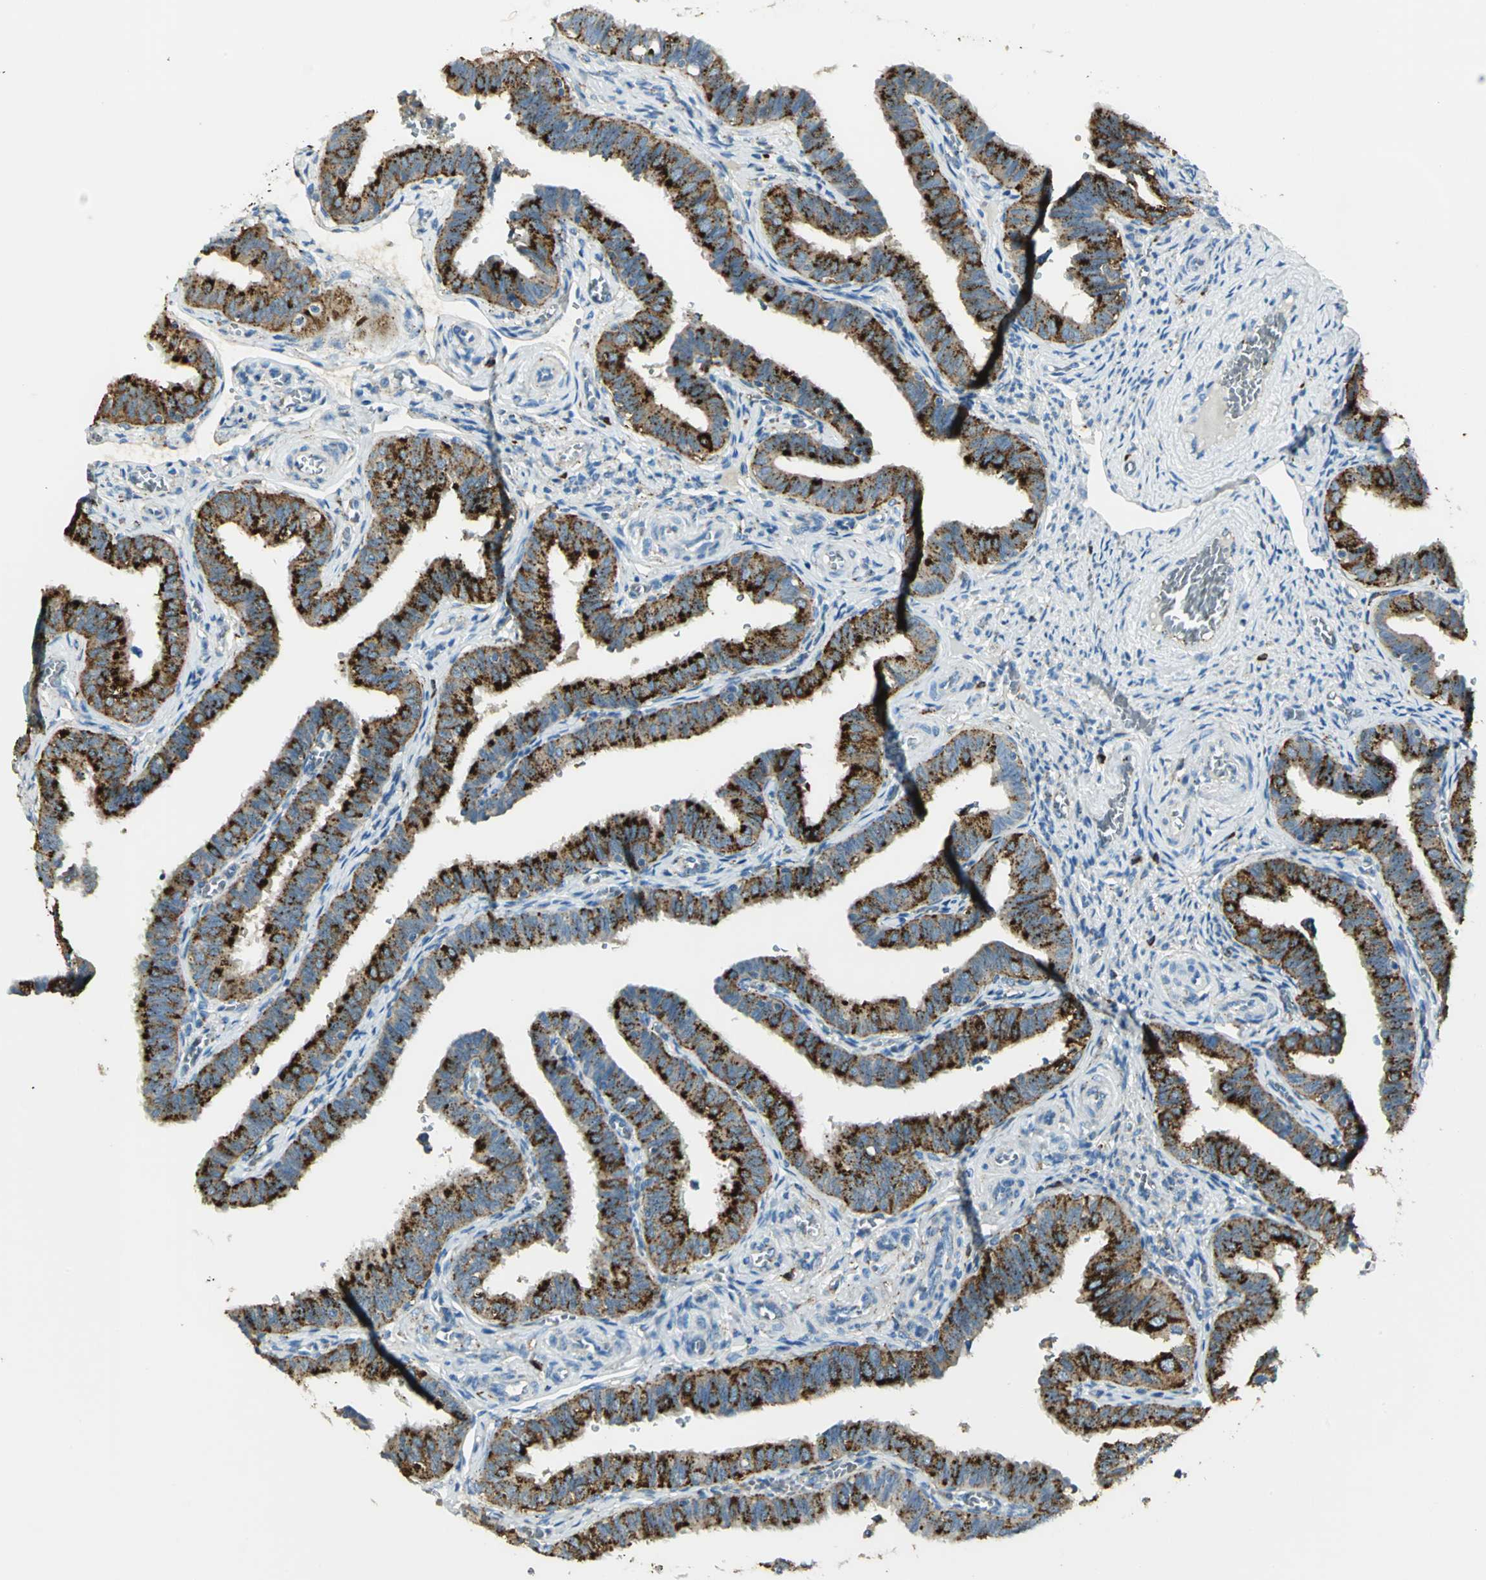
{"staining": {"intensity": "strong", "quantity": ">75%", "location": "cytoplasmic/membranous"}, "tissue": "fallopian tube", "cell_type": "Glandular cells", "image_type": "normal", "snomed": [{"axis": "morphology", "description": "Normal tissue, NOS"}, {"axis": "topography", "description": "Fallopian tube"}], "caption": "Immunohistochemical staining of unremarkable fallopian tube shows >75% levels of strong cytoplasmic/membranous protein staining in approximately >75% of glandular cells.", "gene": "ARSA", "patient": {"sex": "female", "age": 46}}